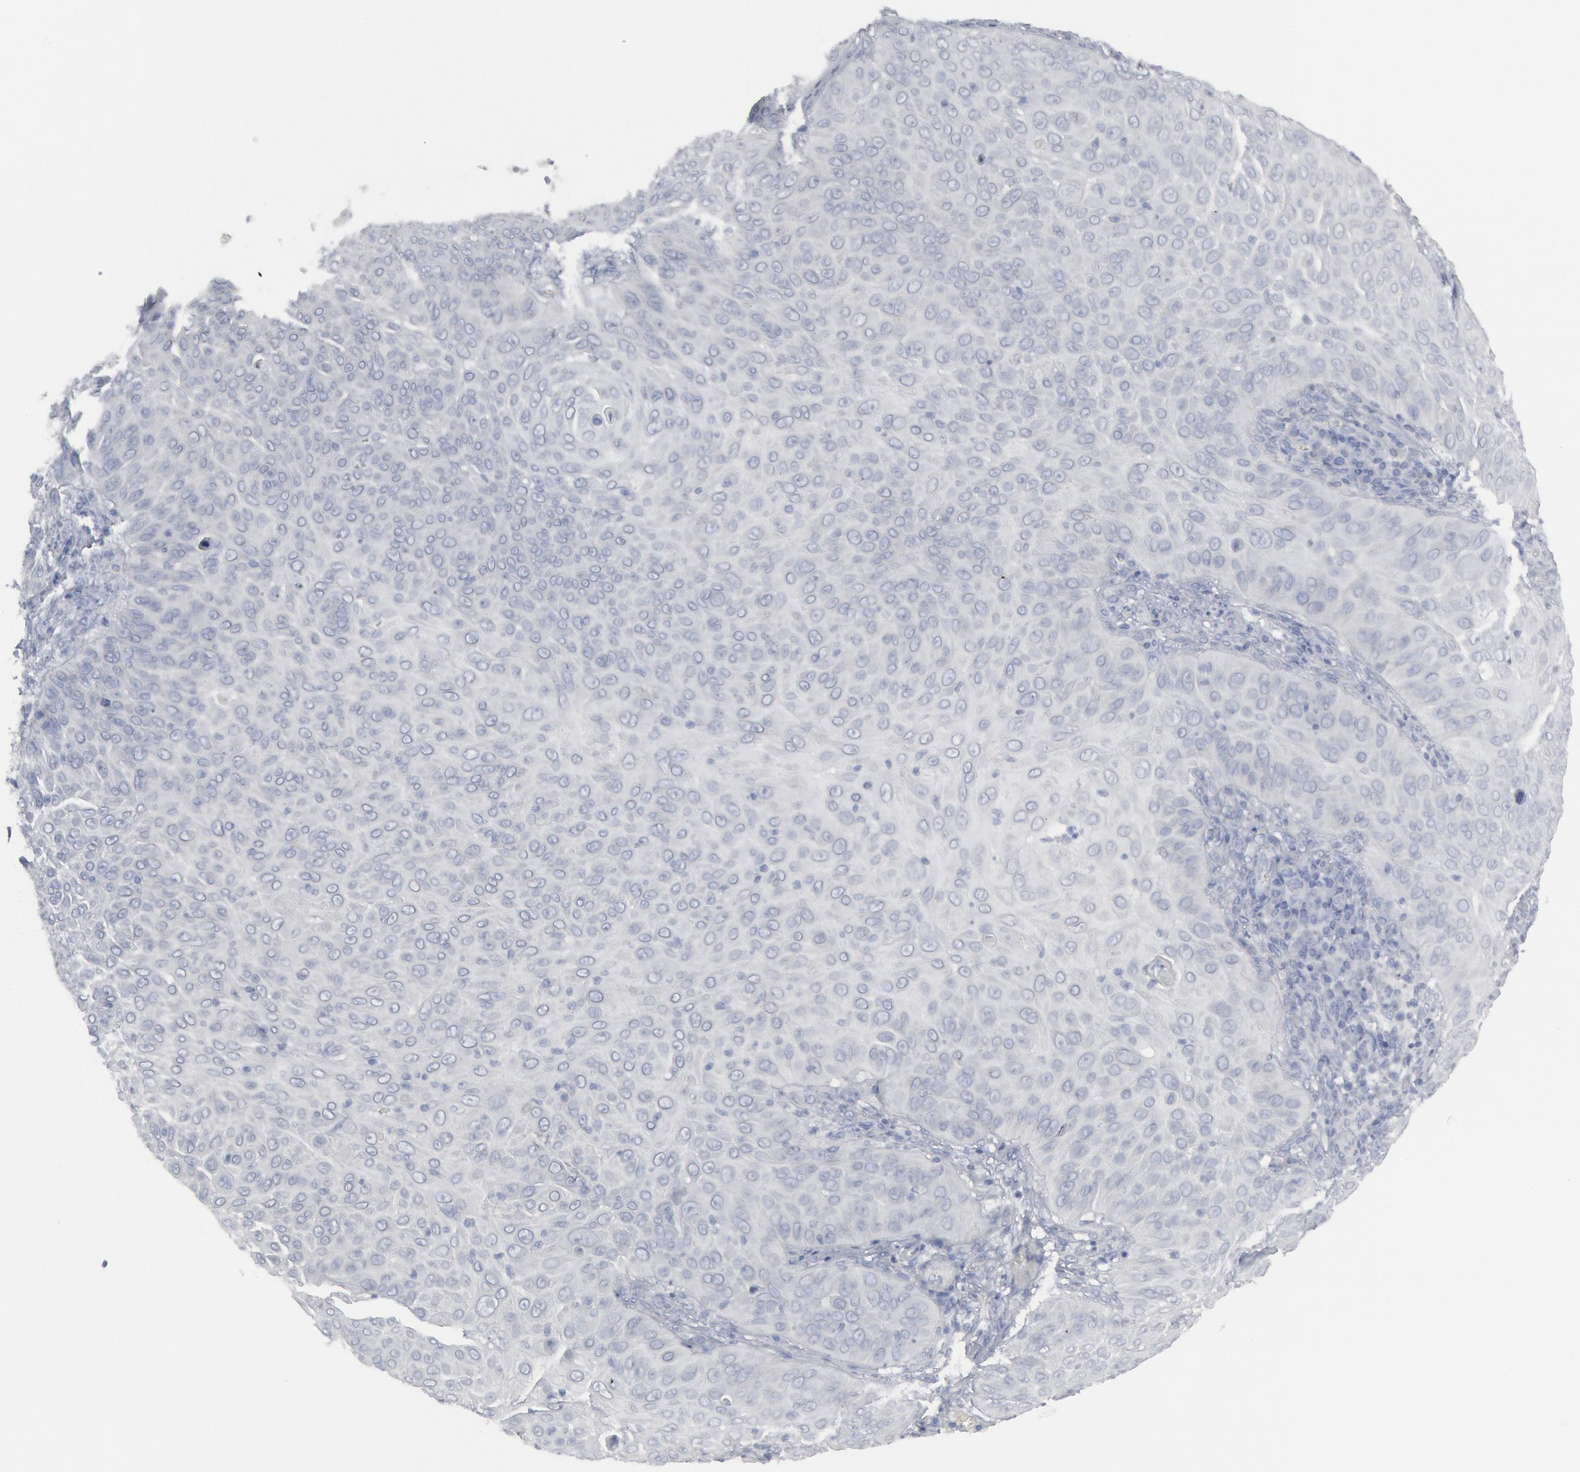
{"staining": {"intensity": "negative", "quantity": "none", "location": "none"}, "tissue": "skin cancer", "cell_type": "Tumor cells", "image_type": "cancer", "snomed": [{"axis": "morphology", "description": "Squamous cell carcinoma, NOS"}, {"axis": "topography", "description": "Skin"}], "caption": "Immunohistochemistry of human skin cancer shows no expression in tumor cells.", "gene": "DMC1", "patient": {"sex": "male", "age": 82}}